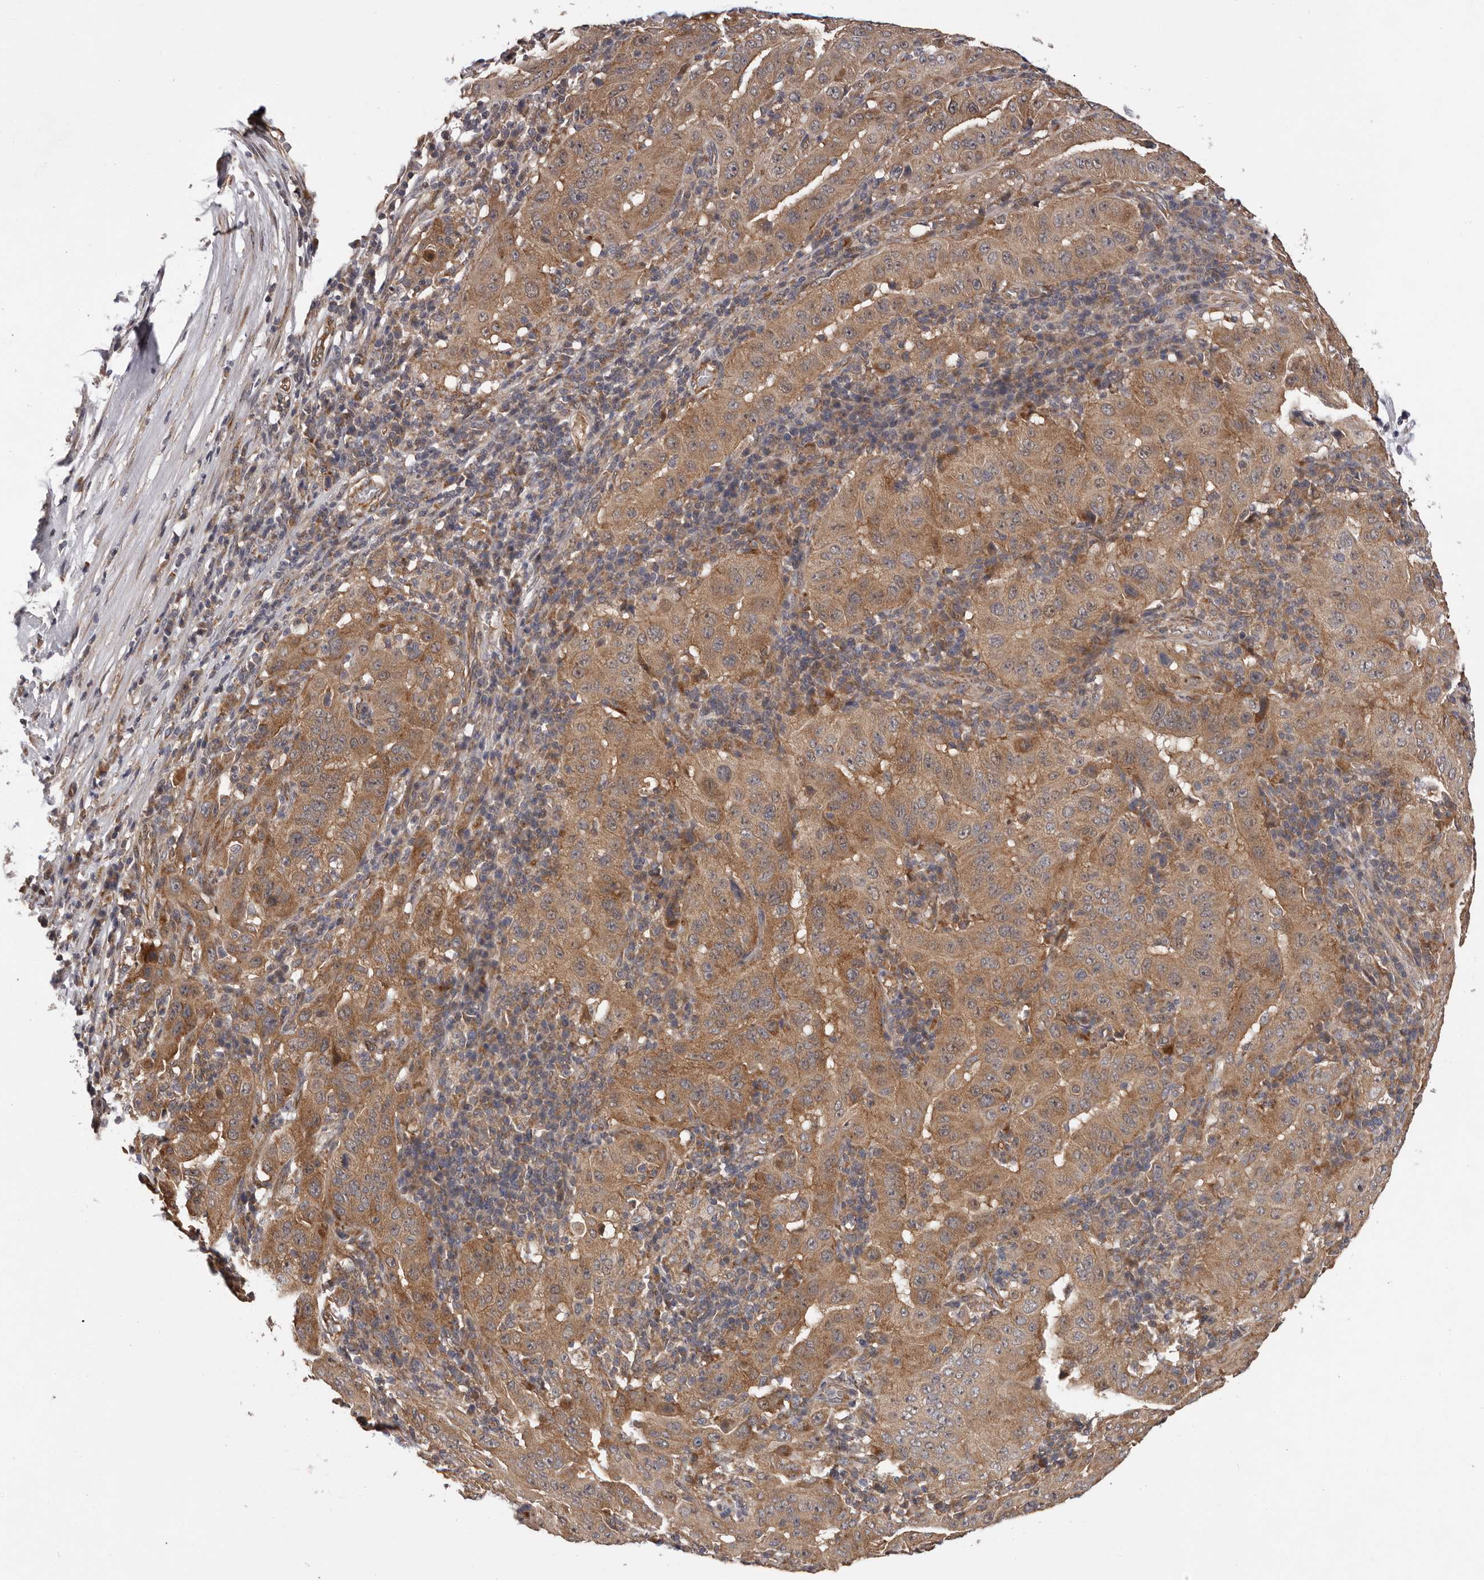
{"staining": {"intensity": "moderate", "quantity": ">75%", "location": "cytoplasmic/membranous"}, "tissue": "pancreatic cancer", "cell_type": "Tumor cells", "image_type": "cancer", "snomed": [{"axis": "morphology", "description": "Adenocarcinoma, NOS"}, {"axis": "topography", "description": "Pancreas"}], "caption": "Adenocarcinoma (pancreatic) tissue exhibits moderate cytoplasmic/membranous staining in approximately >75% of tumor cells, visualized by immunohistochemistry. (Stains: DAB in brown, nuclei in blue, Microscopy: brightfield microscopy at high magnification).", "gene": "VPS37A", "patient": {"sex": "male", "age": 63}}